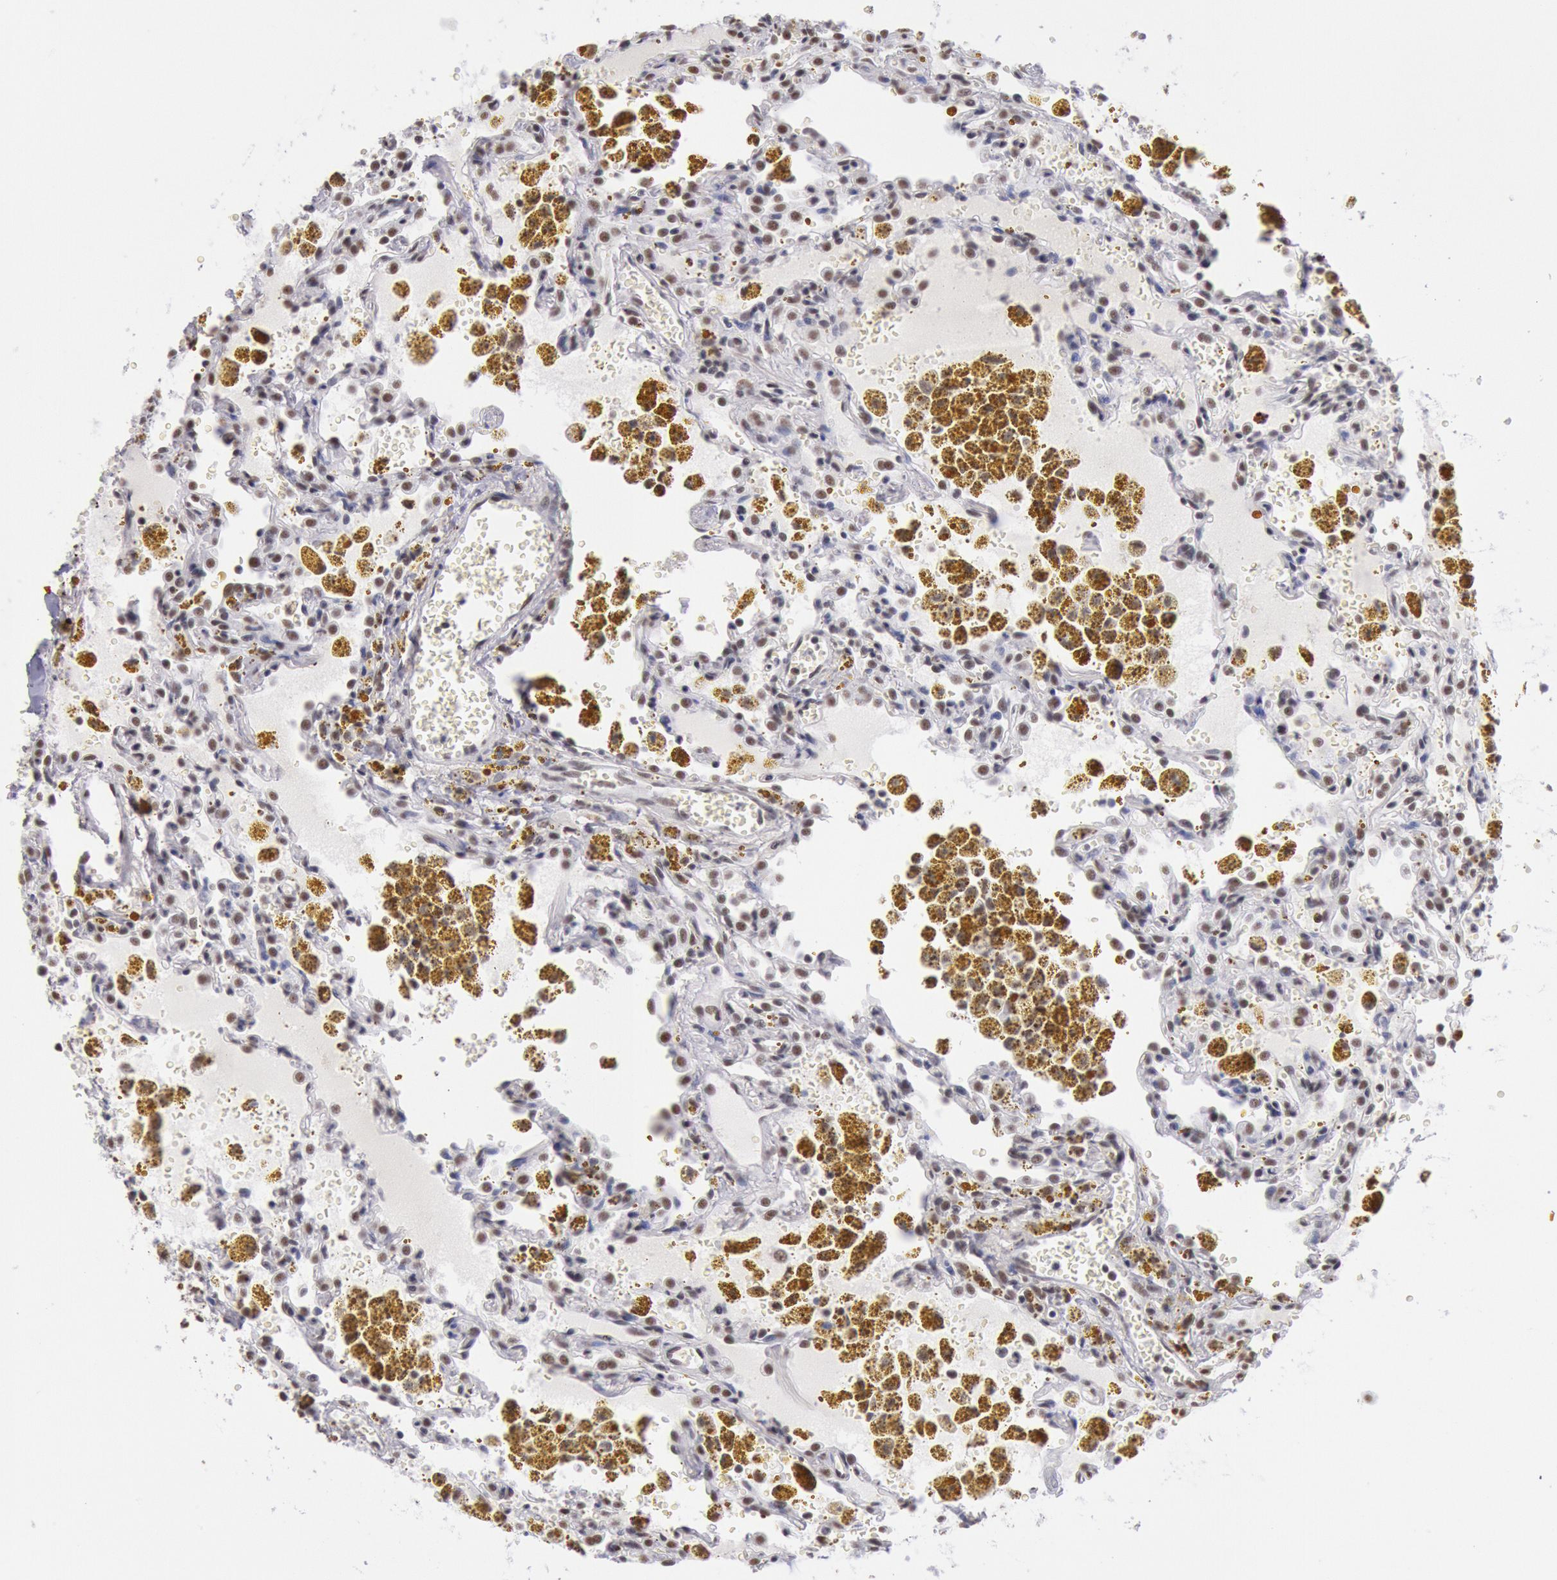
{"staining": {"intensity": "moderate", "quantity": ">75%", "location": "nuclear"}, "tissue": "carcinoid", "cell_type": "Tumor cells", "image_type": "cancer", "snomed": [{"axis": "morphology", "description": "Carcinoid, malignant, NOS"}, {"axis": "topography", "description": "Bronchus"}], "caption": "This is a photomicrograph of immunohistochemistry (IHC) staining of carcinoid (malignant), which shows moderate staining in the nuclear of tumor cells.", "gene": "SNRPD3", "patient": {"sex": "male", "age": 55}}